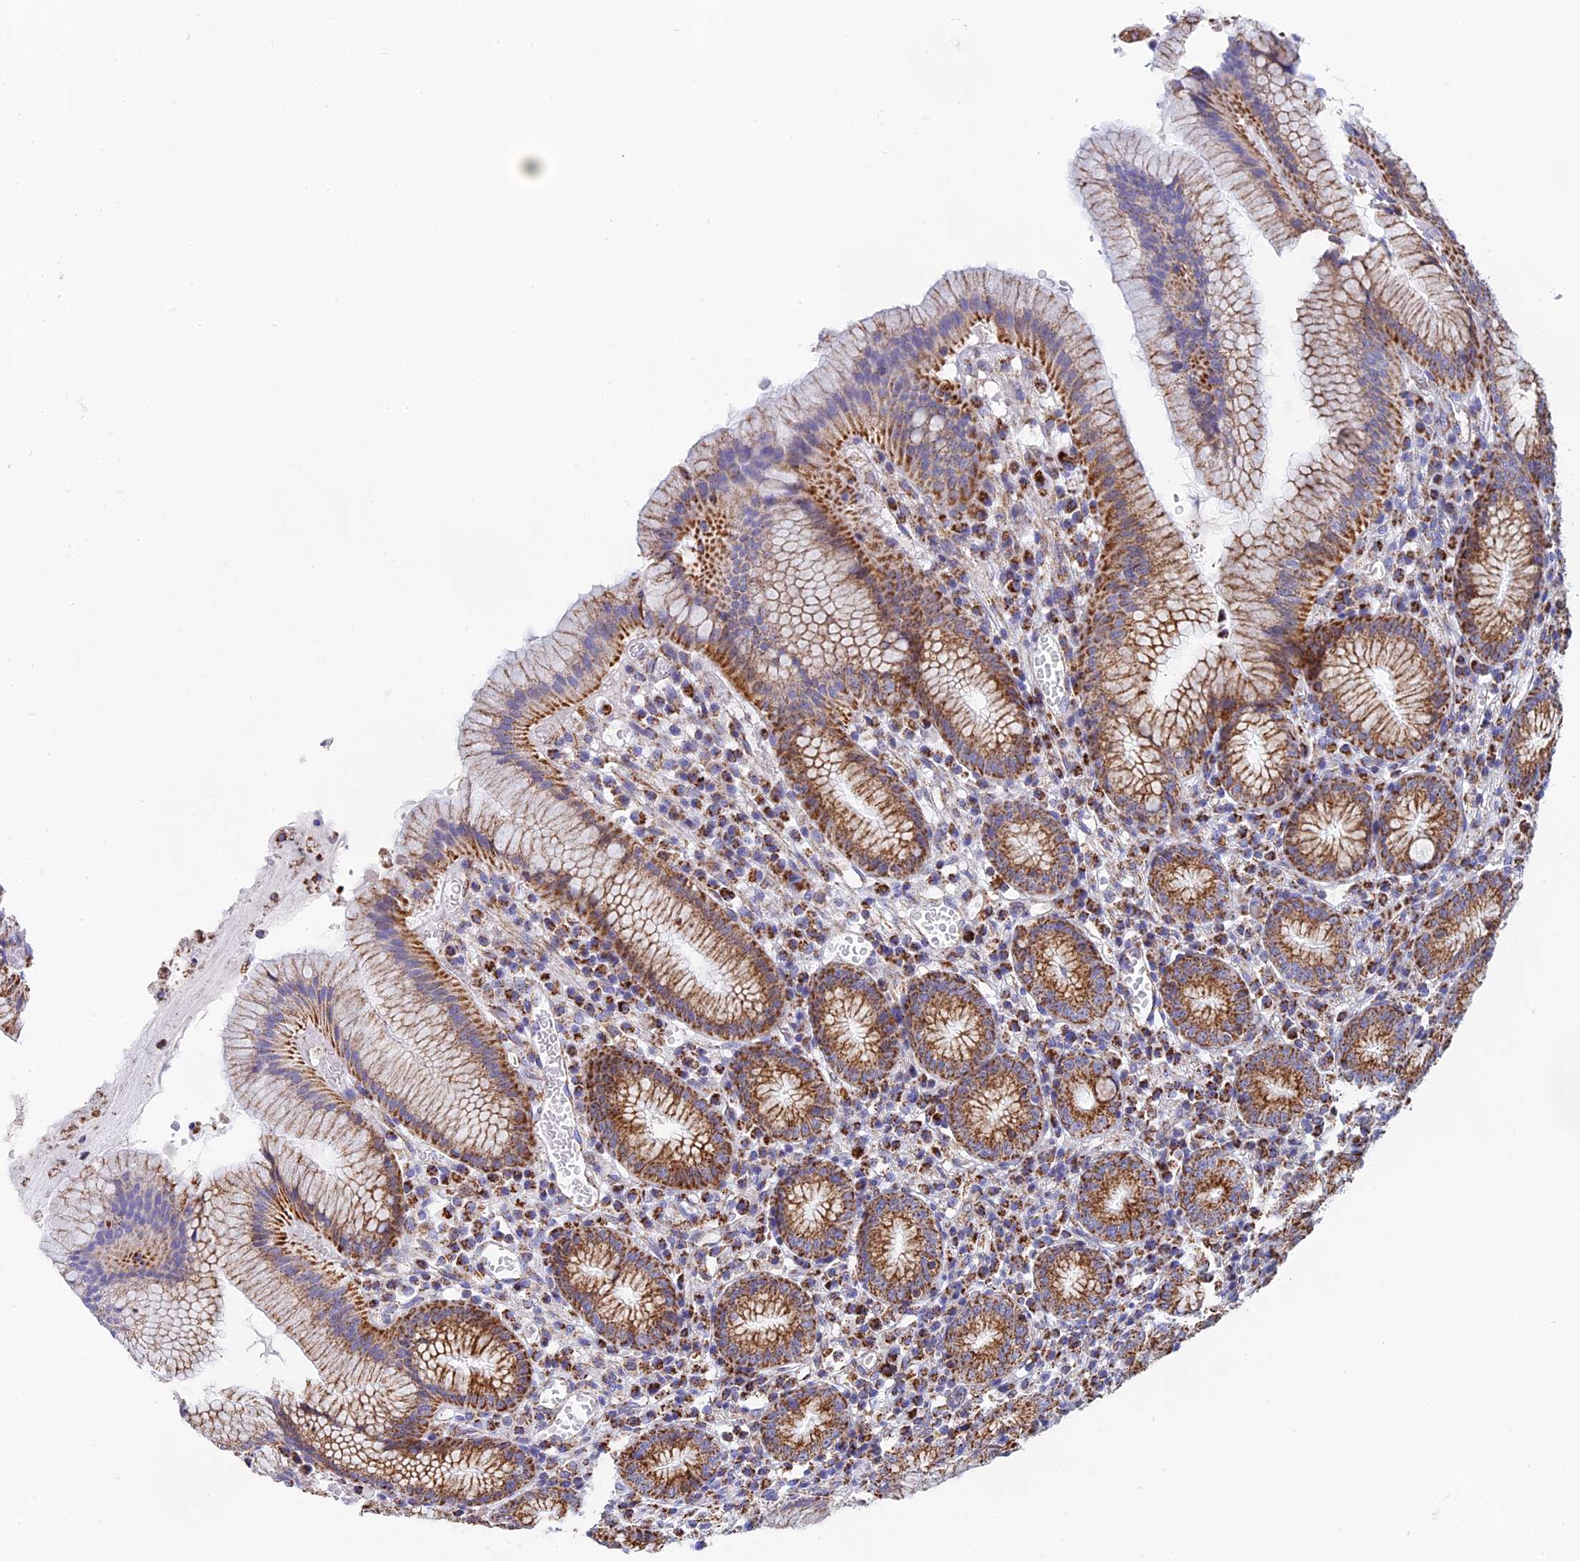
{"staining": {"intensity": "strong", "quantity": ">75%", "location": "cytoplasmic/membranous"}, "tissue": "stomach", "cell_type": "Glandular cells", "image_type": "normal", "snomed": [{"axis": "morphology", "description": "Normal tissue, NOS"}, {"axis": "topography", "description": "Stomach"}], "caption": "Protein positivity by immunohistochemistry (IHC) displays strong cytoplasmic/membranous staining in about >75% of glandular cells in normal stomach.", "gene": "NDUFA5", "patient": {"sex": "male", "age": 55}}